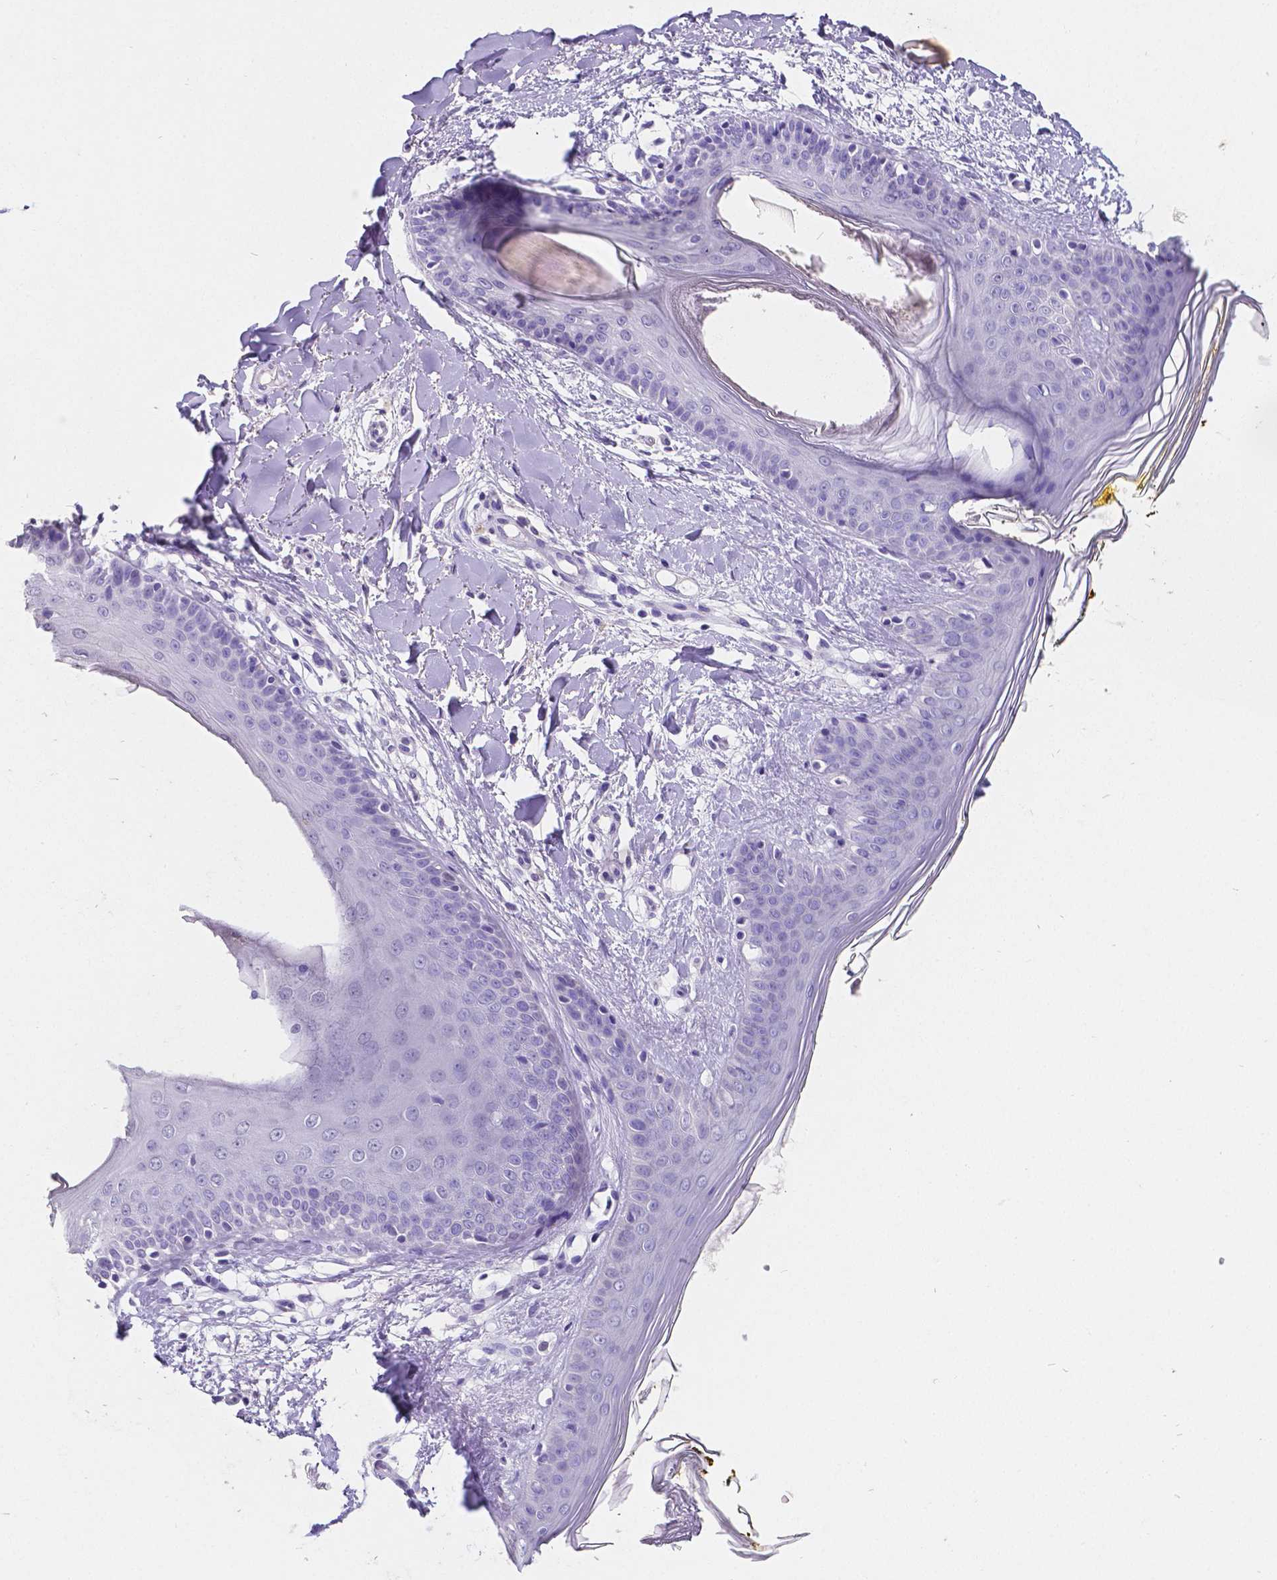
{"staining": {"intensity": "negative", "quantity": "none", "location": "none"}, "tissue": "skin", "cell_type": "Fibroblasts", "image_type": "normal", "snomed": [{"axis": "morphology", "description": "Normal tissue, NOS"}, {"axis": "topography", "description": "Skin"}], "caption": "Protein analysis of benign skin demonstrates no significant staining in fibroblasts. The staining was performed using DAB to visualize the protein expression in brown, while the nuclei were stained in blue with hematoxylin (Magnification: 20x).", "gene": "SATB2", "patient": {"sex": "female", "age": 34}}